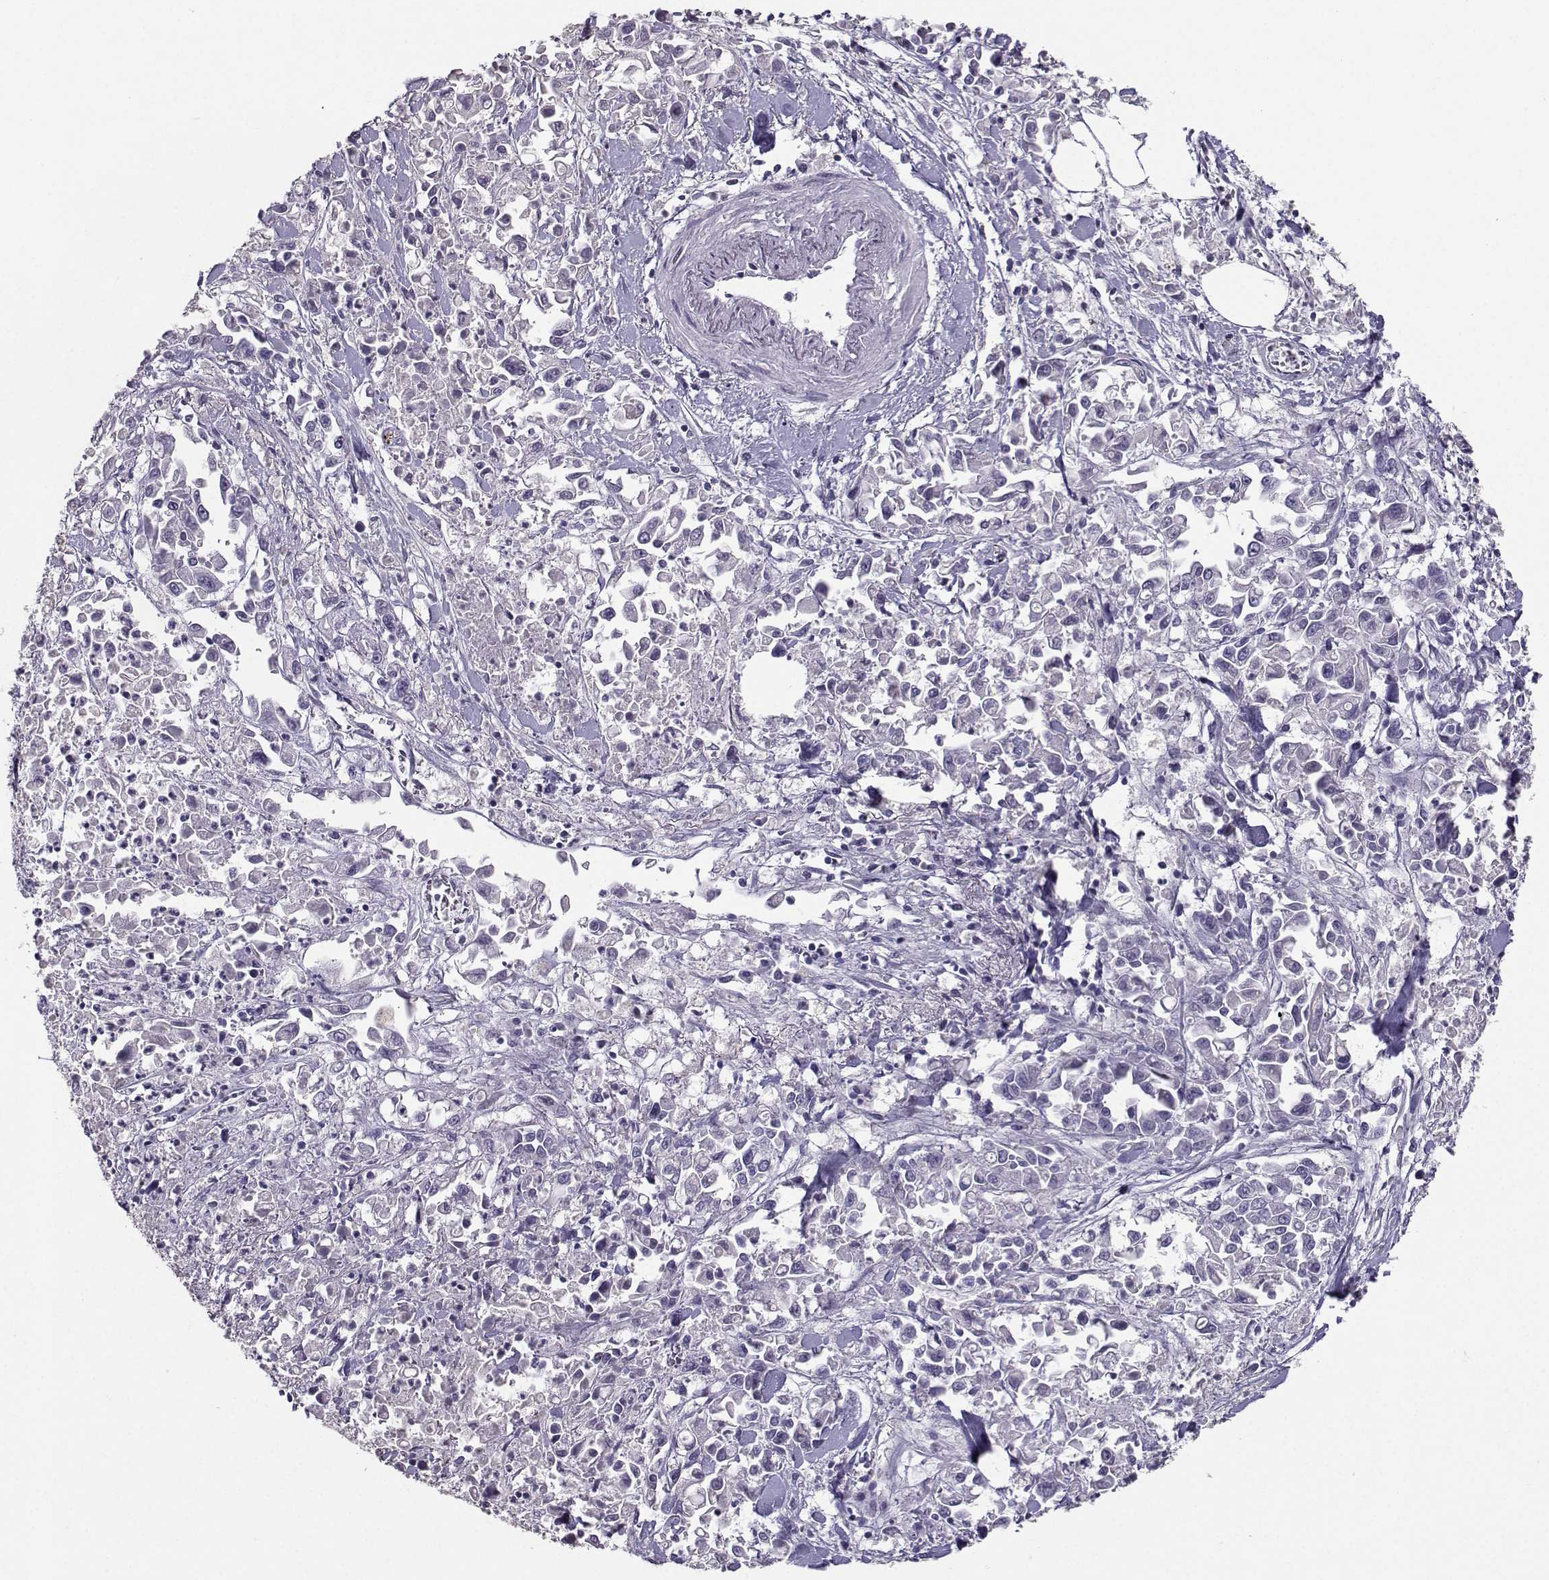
{"staining": {"intensity": "negative", "quantity": "none", "location": "none"}, "tissue": "pancreatic cancer", "cell_type": "Tumor cells", "image_type": "cancer", "snomed": [{"axis": "morphology", "description": "Adenocarcinoma, NOS"}, {"axis": "topography", "description": "Pancreas"}], "caption": "Immunohistochemistry of human pancreatic cancer displays no staining in tumor cells.", "gene": "CARTPT", "patient": {"sex": "female", "age": 83}}